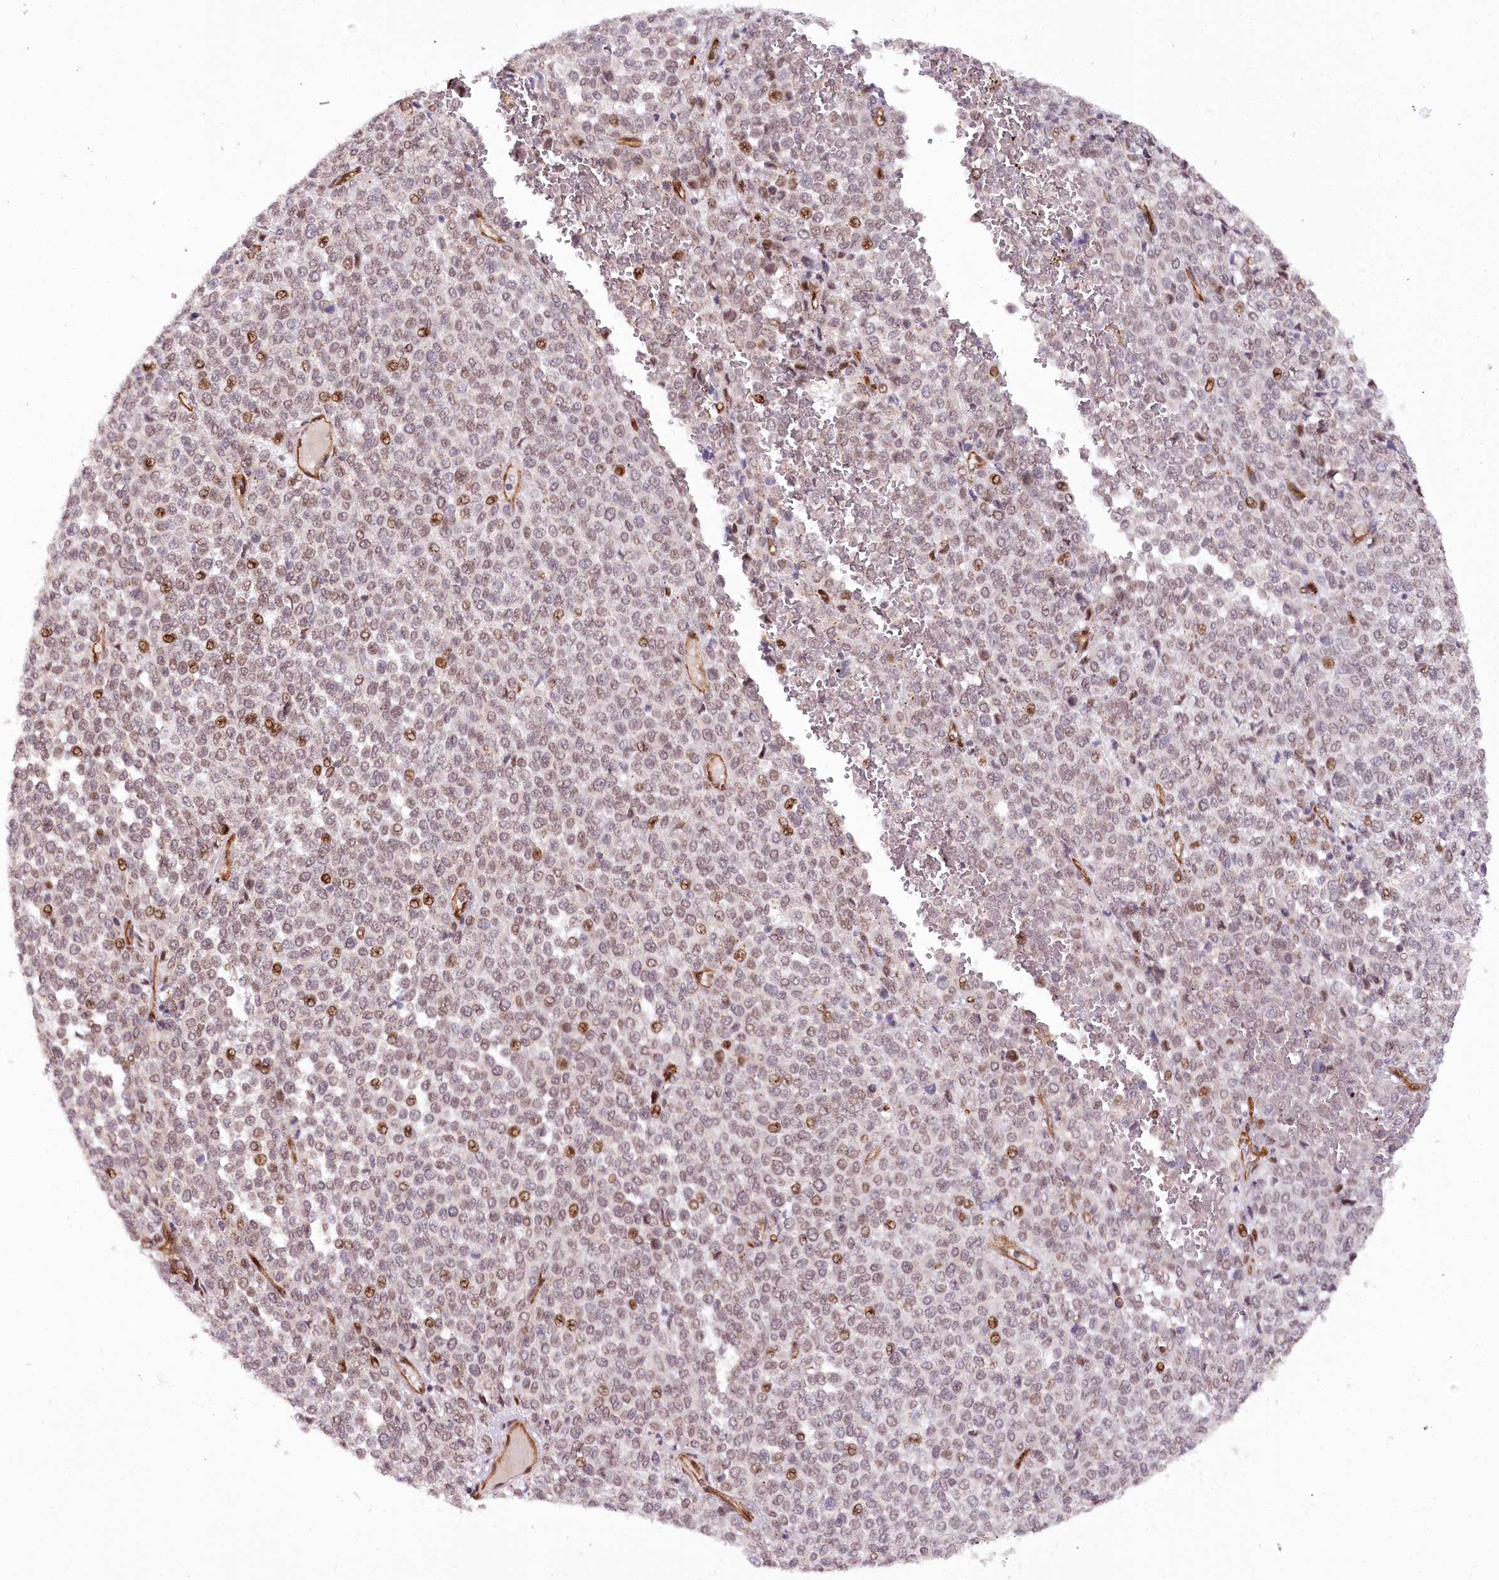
{"staining": {"intensity": "moderate", "quantity": "<25%", "location": "nuclear"}, "tissue": "melanoma", "cell_type": "Tumor cells", "image_type": "cancer", "snomed": [{"axis": "morphology", "description": "Malignant melanoma, Metastatic site"}, {"axis": "topography", "description": "Pancreas"}], "caption": "Human malignant melanoma (metastatic site) stained for a protein (brown) exhibits moderate nuclear positive staining in approximately <25% of tumor cells.", "gene": "COPG1", "patient": {"sex": "female", "age": 30}}